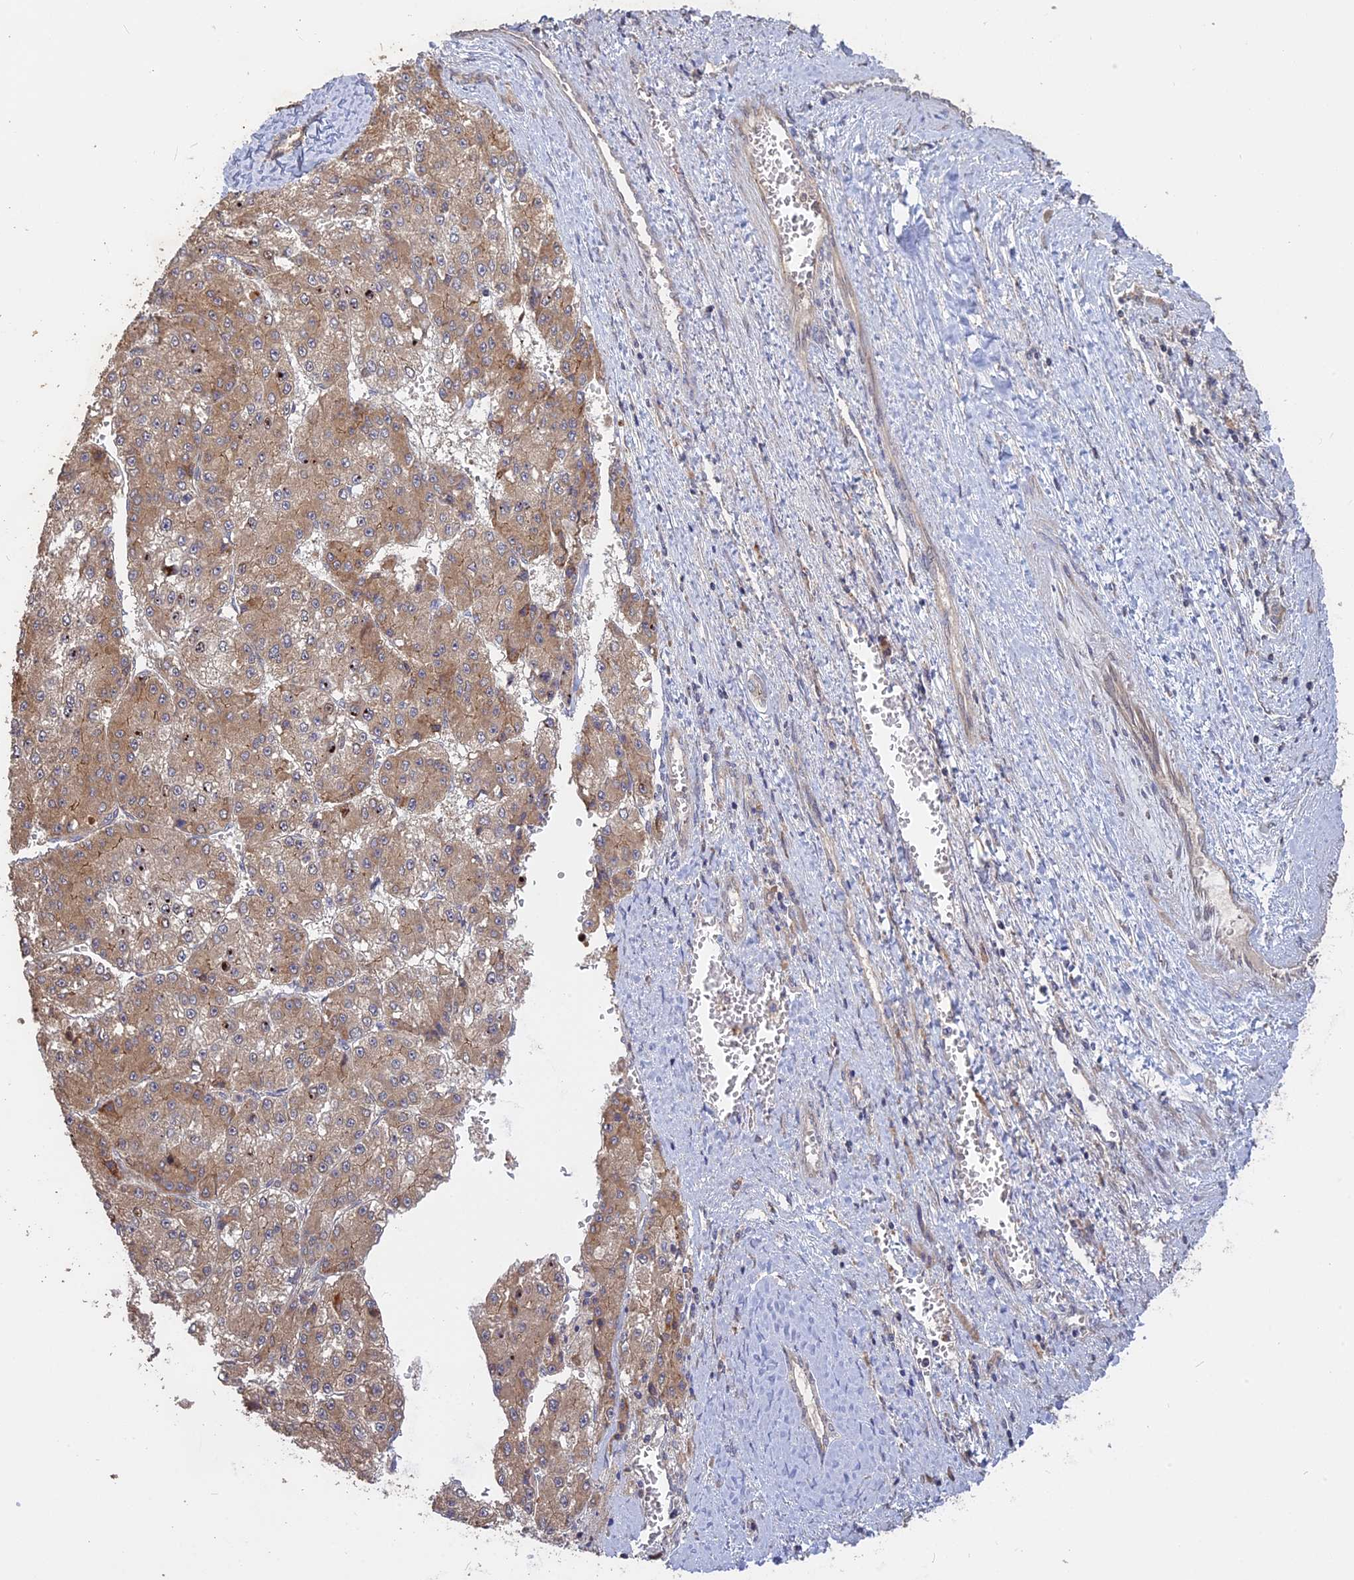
{"staining": {"intensity": "weak", "quantity": "25%-75%", "location": "cytoplasmic/membranous"}, "tissue": "liver cancer", "cell_type": "Tumor cells", "image_type": "cancer", "snomed": [{"axis": "morphology", "description": "Carcinoma, Hepatocellular, NOS"}, {"axis": "topography", "description": "Liver"}], "caption": "Weak cytoplasmic/membranous expression for a protein is identified in about 25%-75% of tumor cells of liver cancer using immunohistochemistry (IHC).", "gene": "ARHGAP40", "patient": {"sex": "female", "age": 73}}